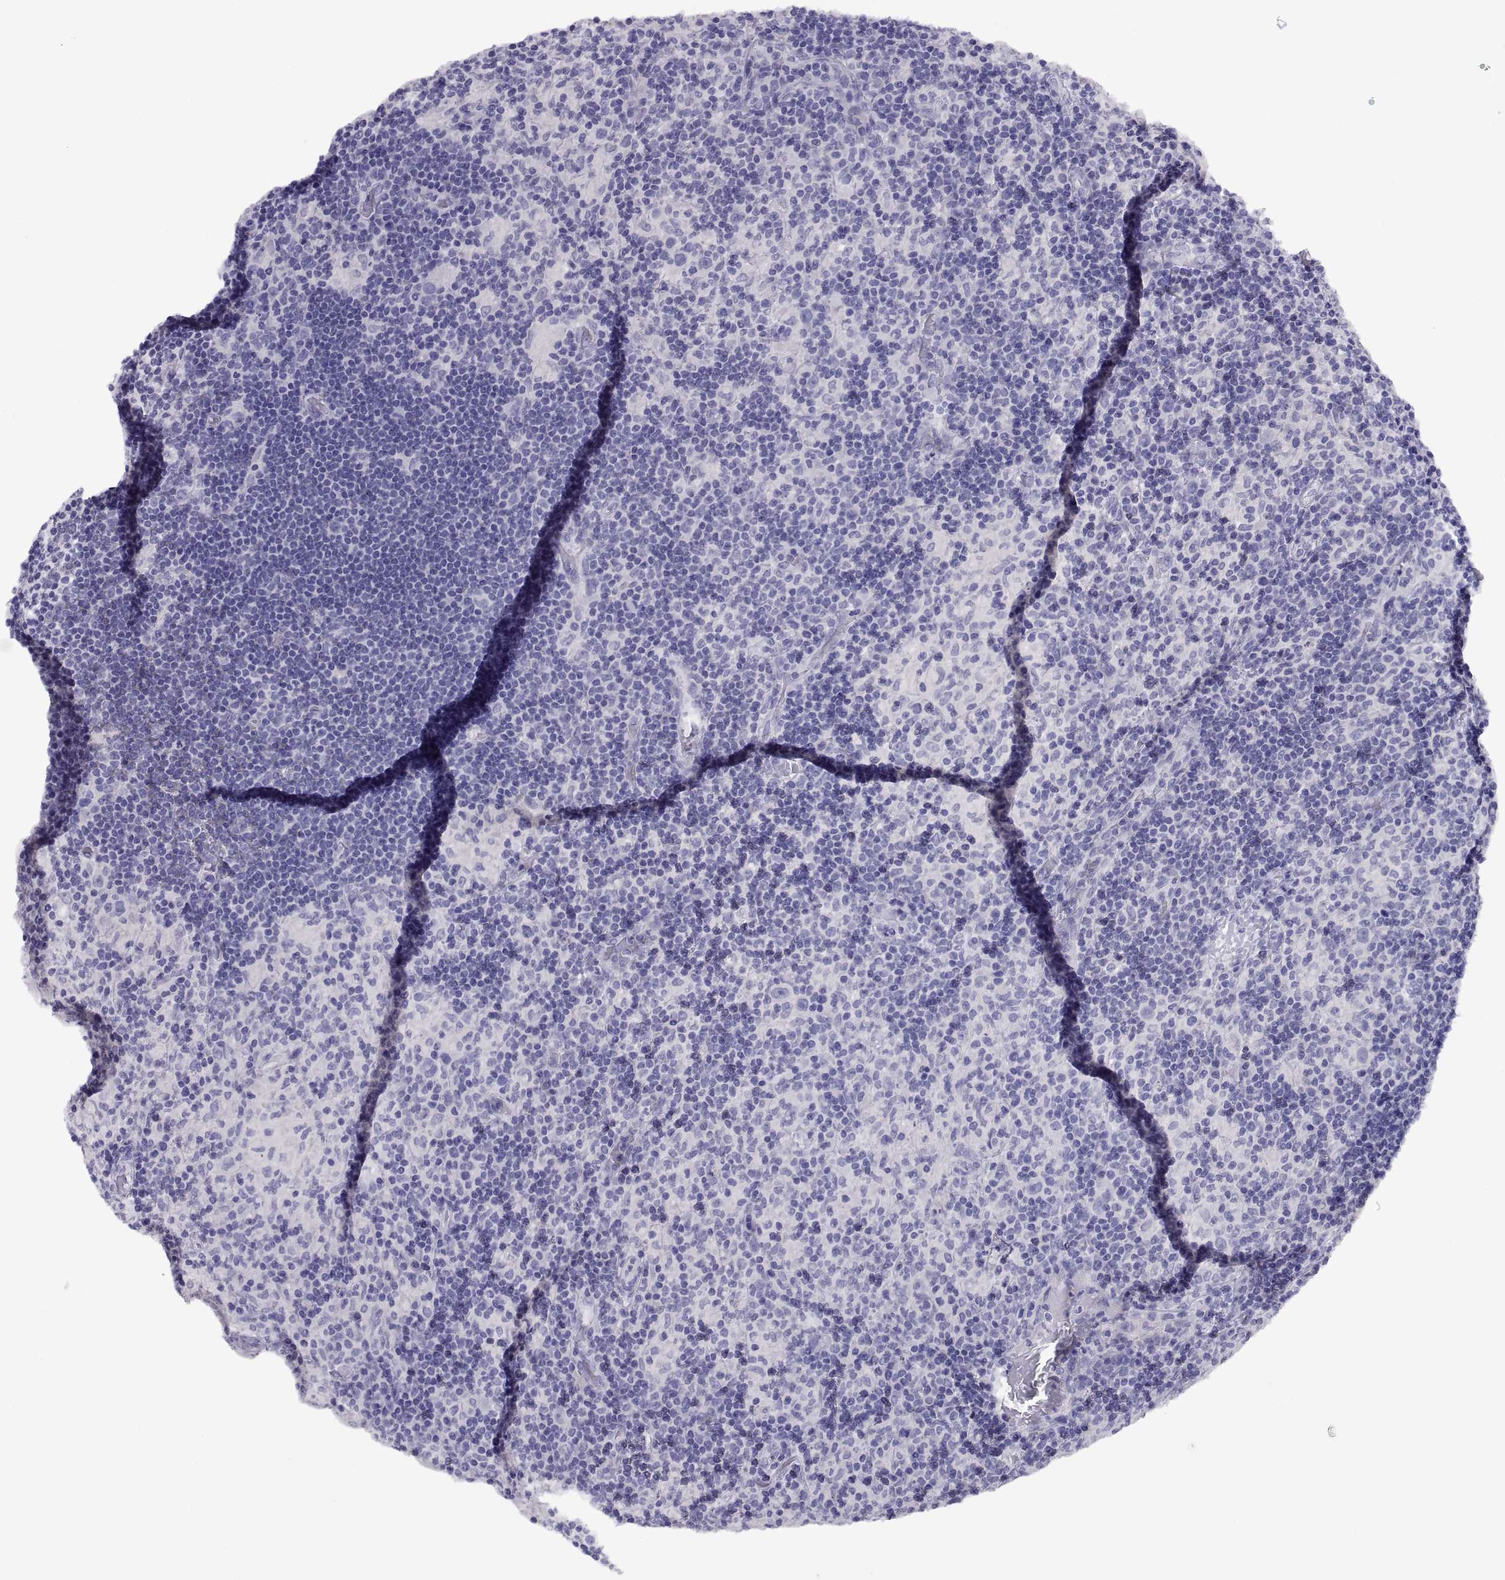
{"staining": {"intensity": "negative", "quantity": "none", "location": "none"}, "tissue": "lymphoma", "cell_type": "Tumor cells", "image_type": "cancer", "snomed": [{"axis": "morphology", "description": "Hodgkin's disease, NOS"}, {"axis": "topography", "description": "Lymph node"}], "caption": "Immunohistochemistry of human Hodgkin's disease demonstrates no expression in tumor cells.", "gene": "RGS20", "patient": {"sex": "male", "age": 70}}